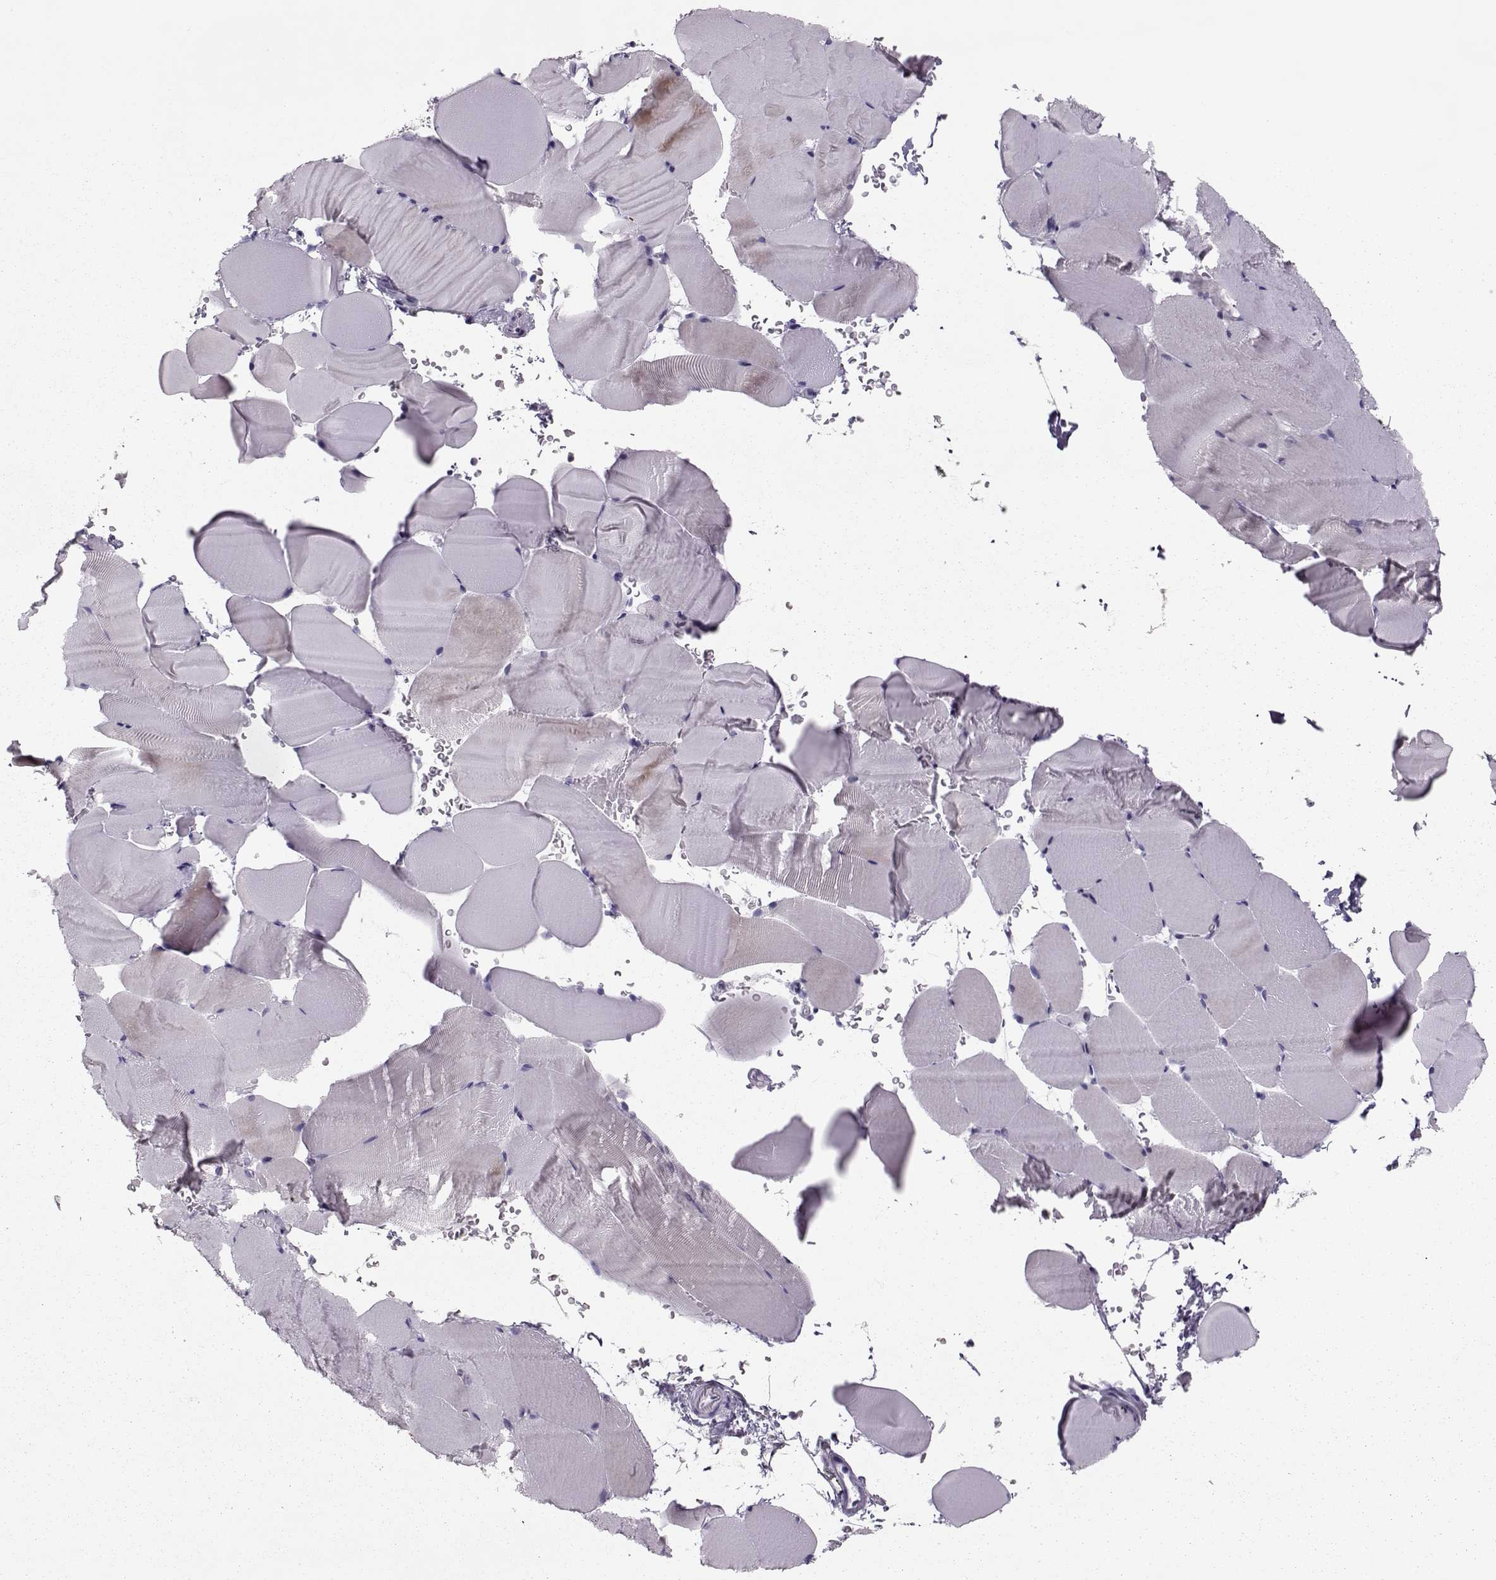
{"staining": {"intensity": "negative", "quantity": "none", "location": "none"}, "tissue": "skeletal muscle", "cell_type": "Myocytes", "image_type": "normal", "snomed": [{"axis": "morphology", "description": "Normal tissue, NOS"}, {"axis": "topography", "description": "Skeletal muscle"}], "caption": "Immunohistochemistry micrograph of unremarkable human skeletal muscle stained for a protein (brown), which demonstrates no staining in myocytes.", "gene": "SGO1", "patient": {"sex": "female", "age": 37}}